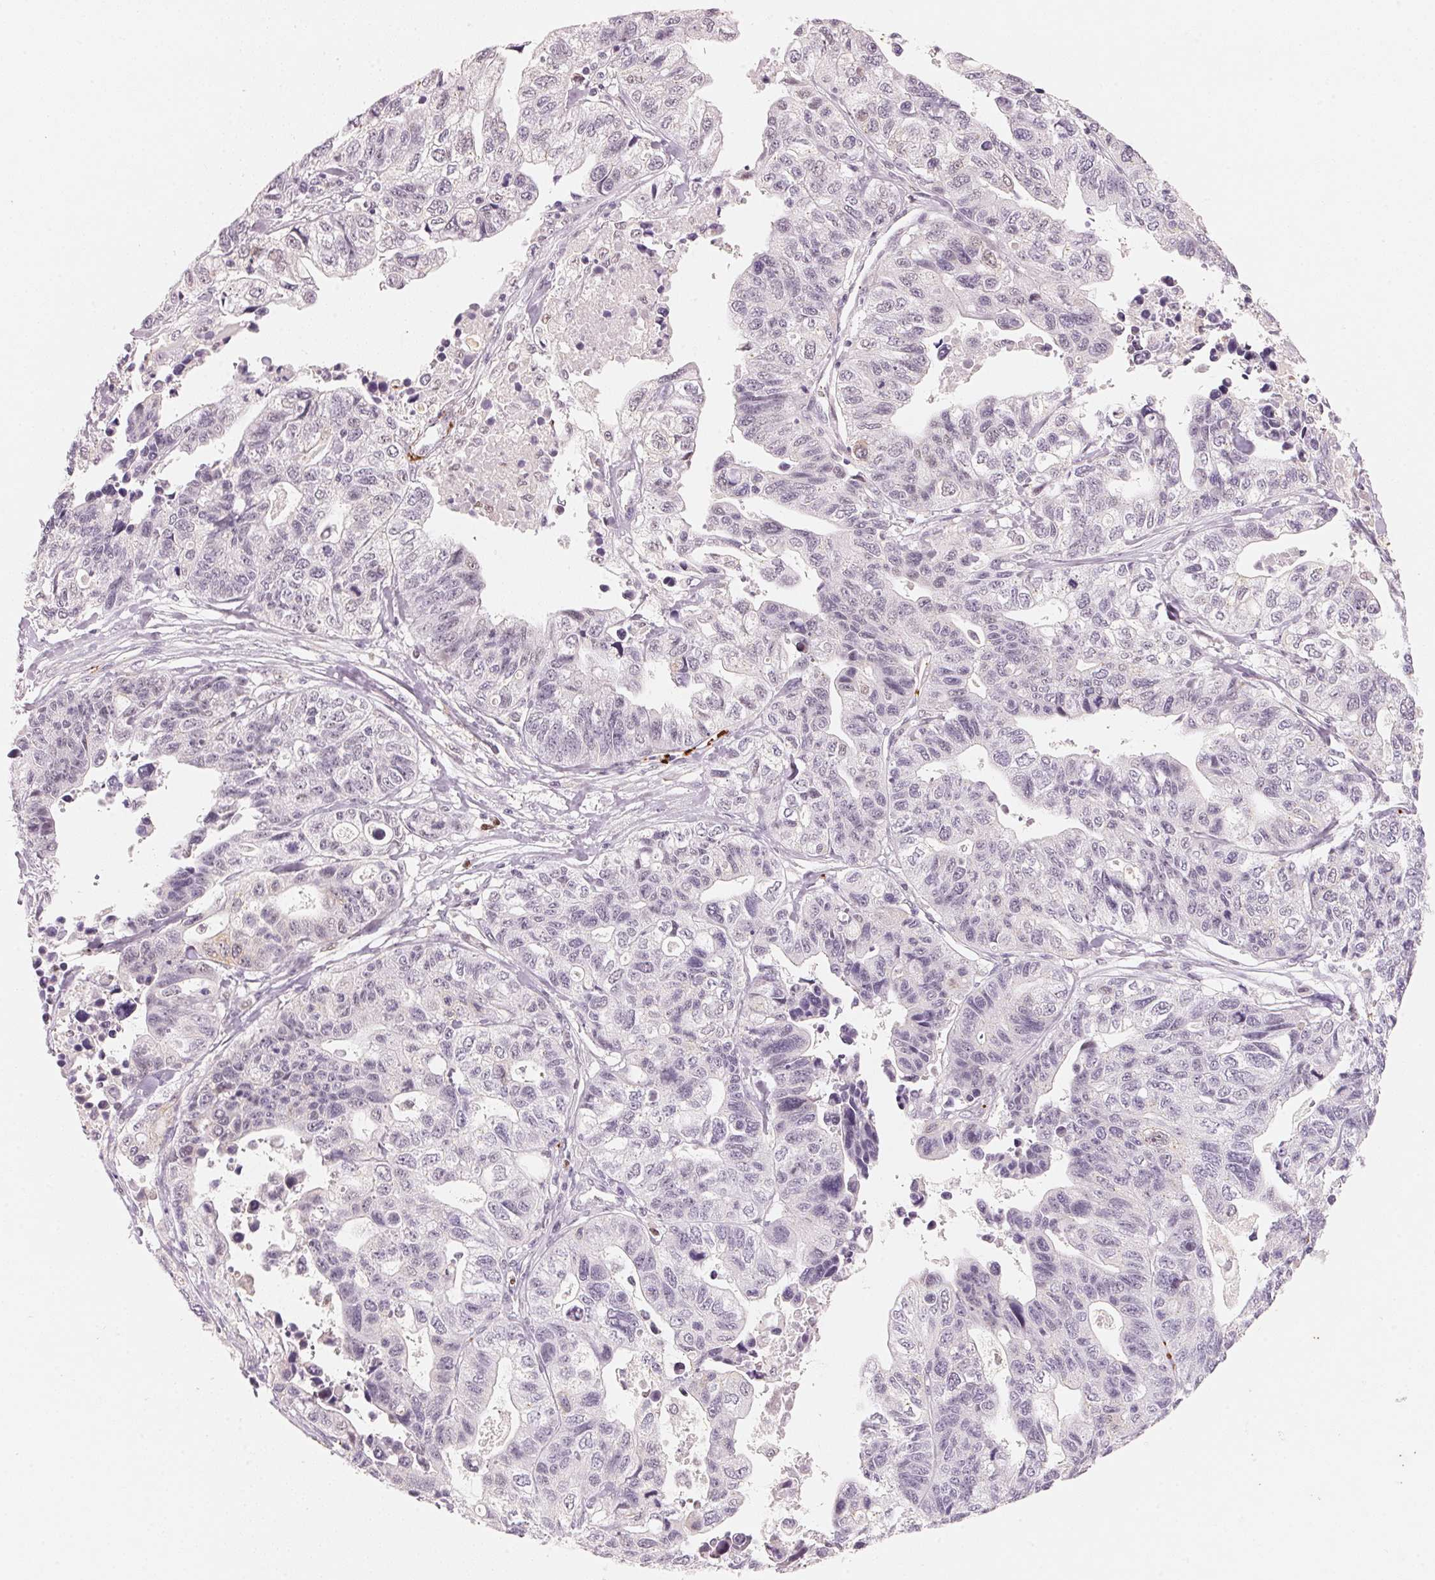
{"staining": {"intensity": "negative", "quantity": "none", "location": "none"}, "tissue": "stomach cancer", "cell_type": "Tumor cells", "image_type": "cancer", "snomed": [{"axis": "morphology", "description": "Adenocarcinoma, NOS"}, {"axis": "topography", "description": "Stomach, upper"}], "caption": "The immunohistochemistry image has no significant staining in tumor cells of stomach cancer tissue.", "gene": "ARHGAP22", "patient": {"sex": "female", "age": 67}}